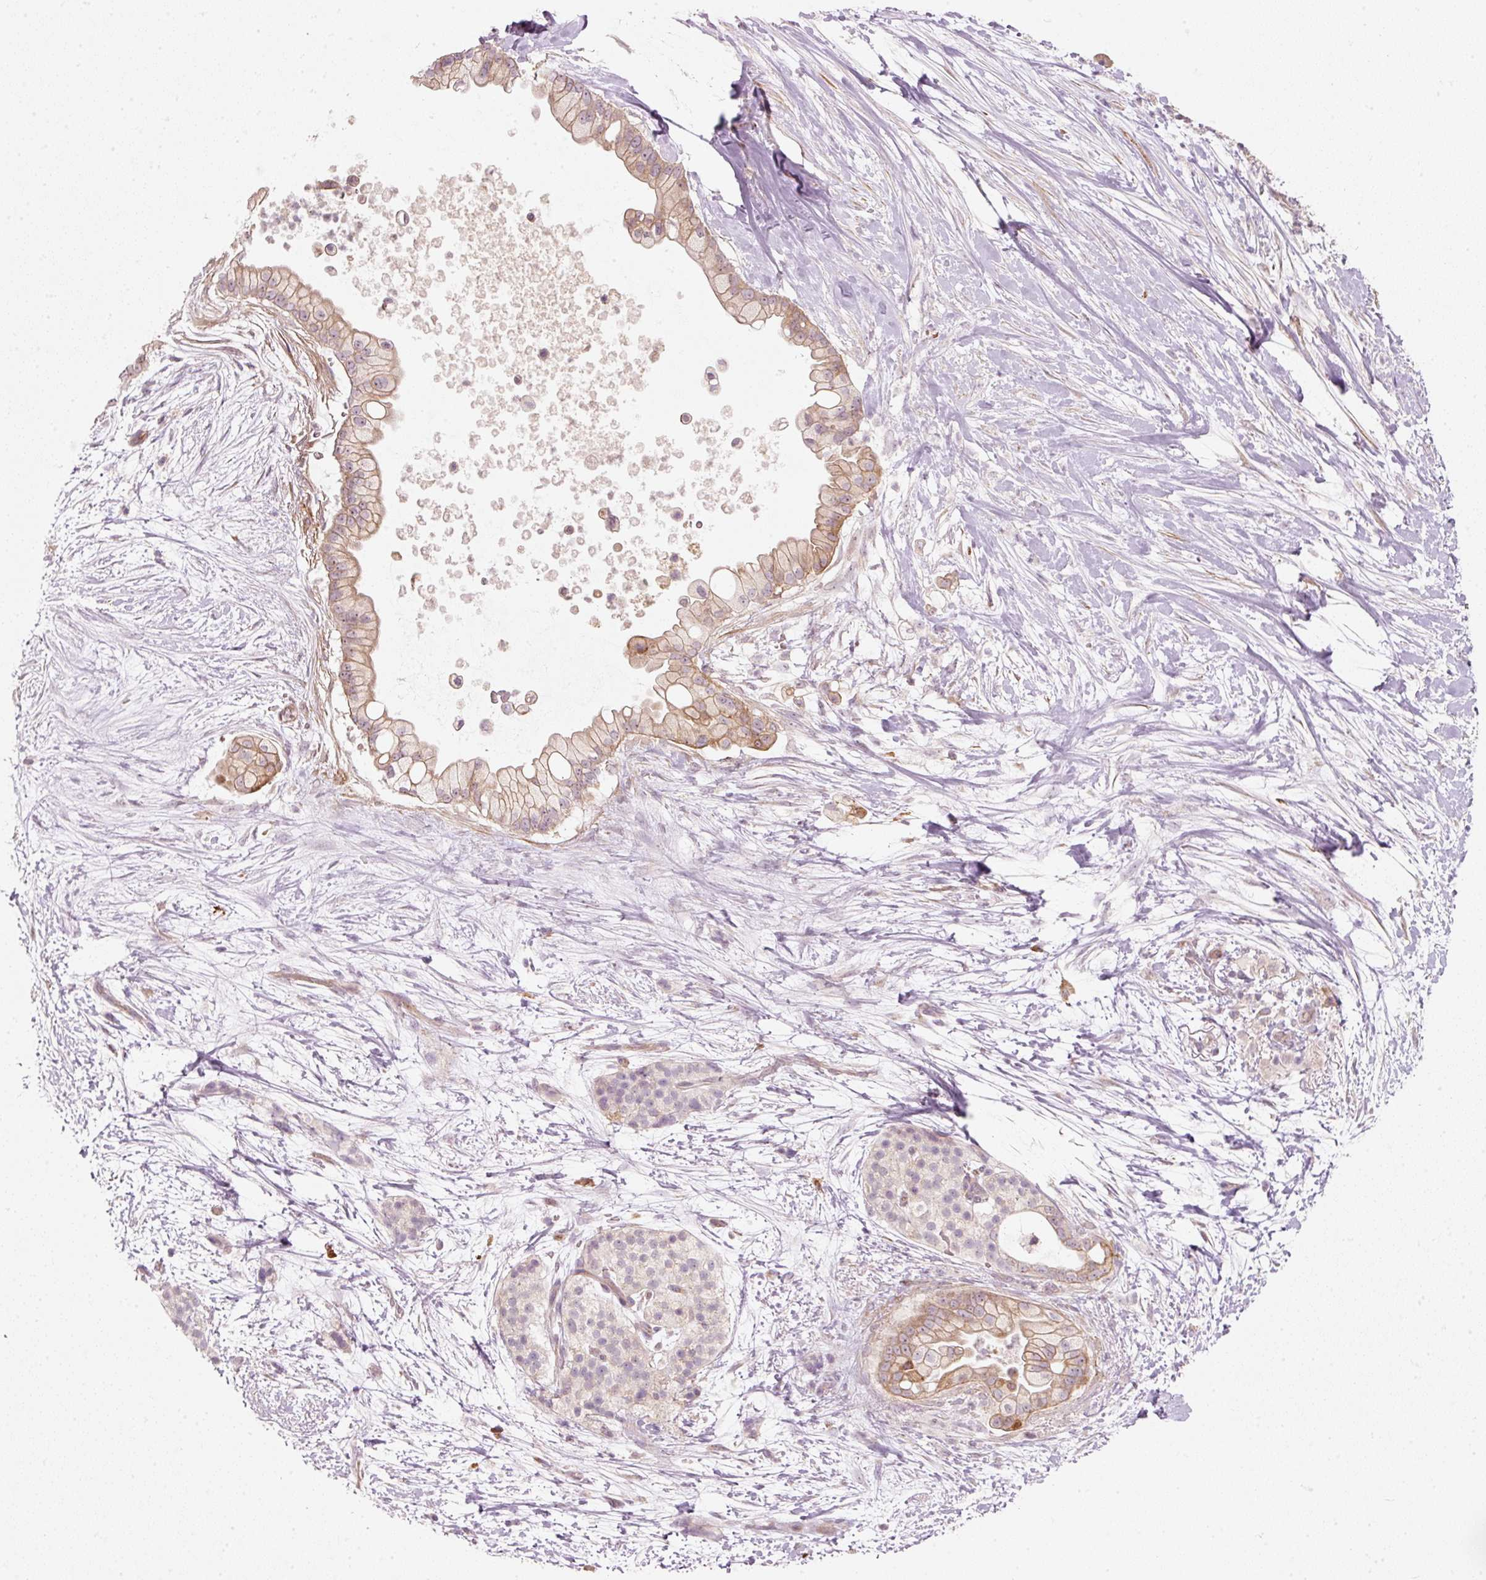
{"staining": {"intensity": "weak", "quantity": ">75%", "location": "cytoplasmic/membranous"}, "tissue": "pancreatic cancer", "cell_type": "Tumor cells", "image_type": "cancer", "snomed": [{"axis": "morphology", "description": "Adenocarcinoma, NOS"}, {"axis": "topography", "description": "Pancreas"}], "caption": "High-power microscopy captured an immunohistochemistry (IHC) photomicrograph of pancreatic cancer, revealing weak cytoplasmic/membranous staining in about >75% of tumor cells.", "gene": "KCNQ1", "patient": {"sex": "female", "age": 69}}